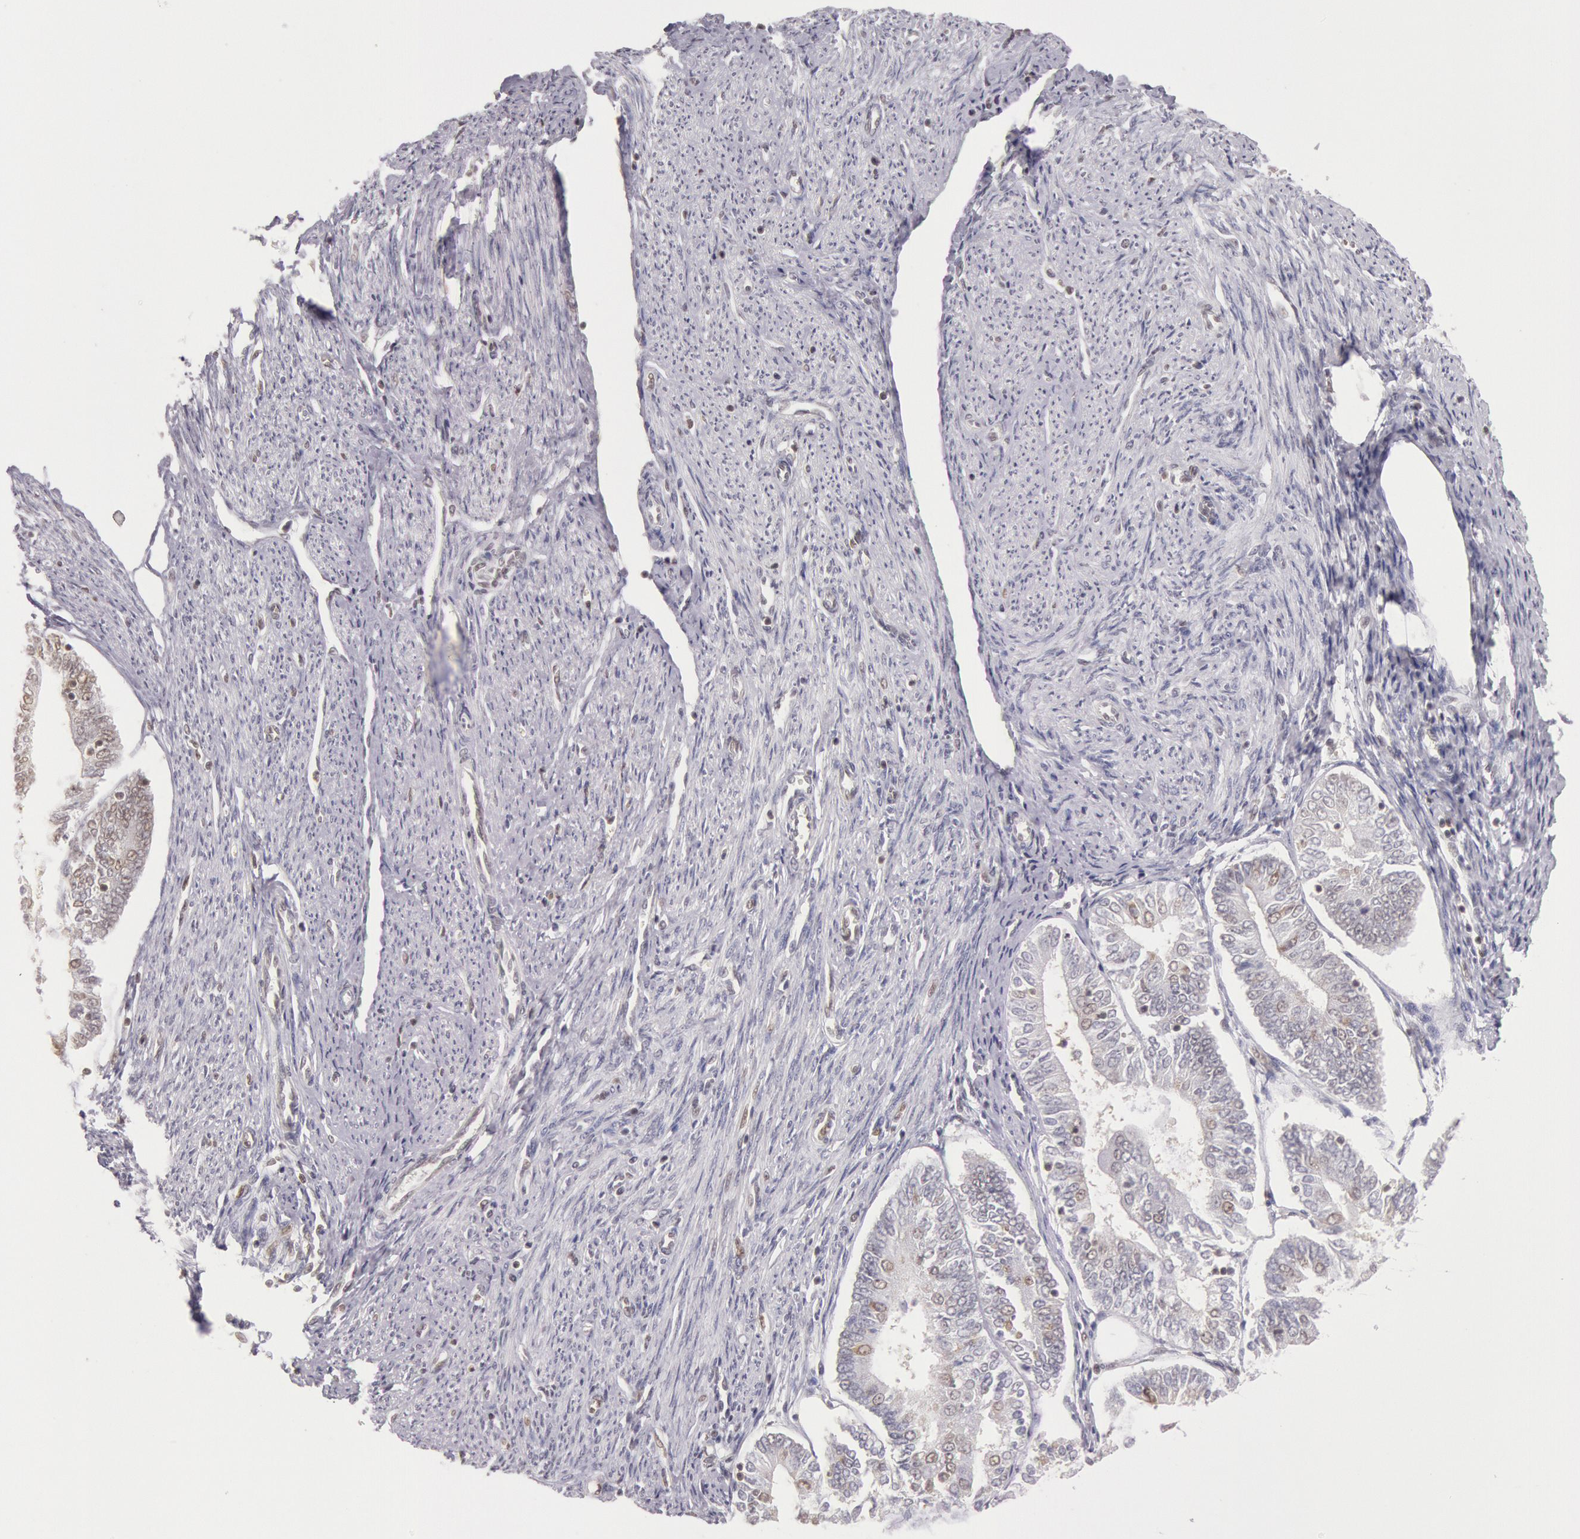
{"staining": {"intensity": "negative", "quantity": "none", "location": "none"}, "tissue": "endometrial cancer", "cell_type": "Tumor cells", "image_type": "cancer", "snomed": [{"axis": "morphology", "description": "Adenocarcinoma, NOS"}, {"axis": "topography", "description": "Endometrium"}], "caption": "Immunohistochemistry (IHC) micrograph of endometrial cancer stained for a protein (brown), which reveals no expression in tumor cells.", "gene": "ESS2", "patient": {"sex": "female", "age": 75}}